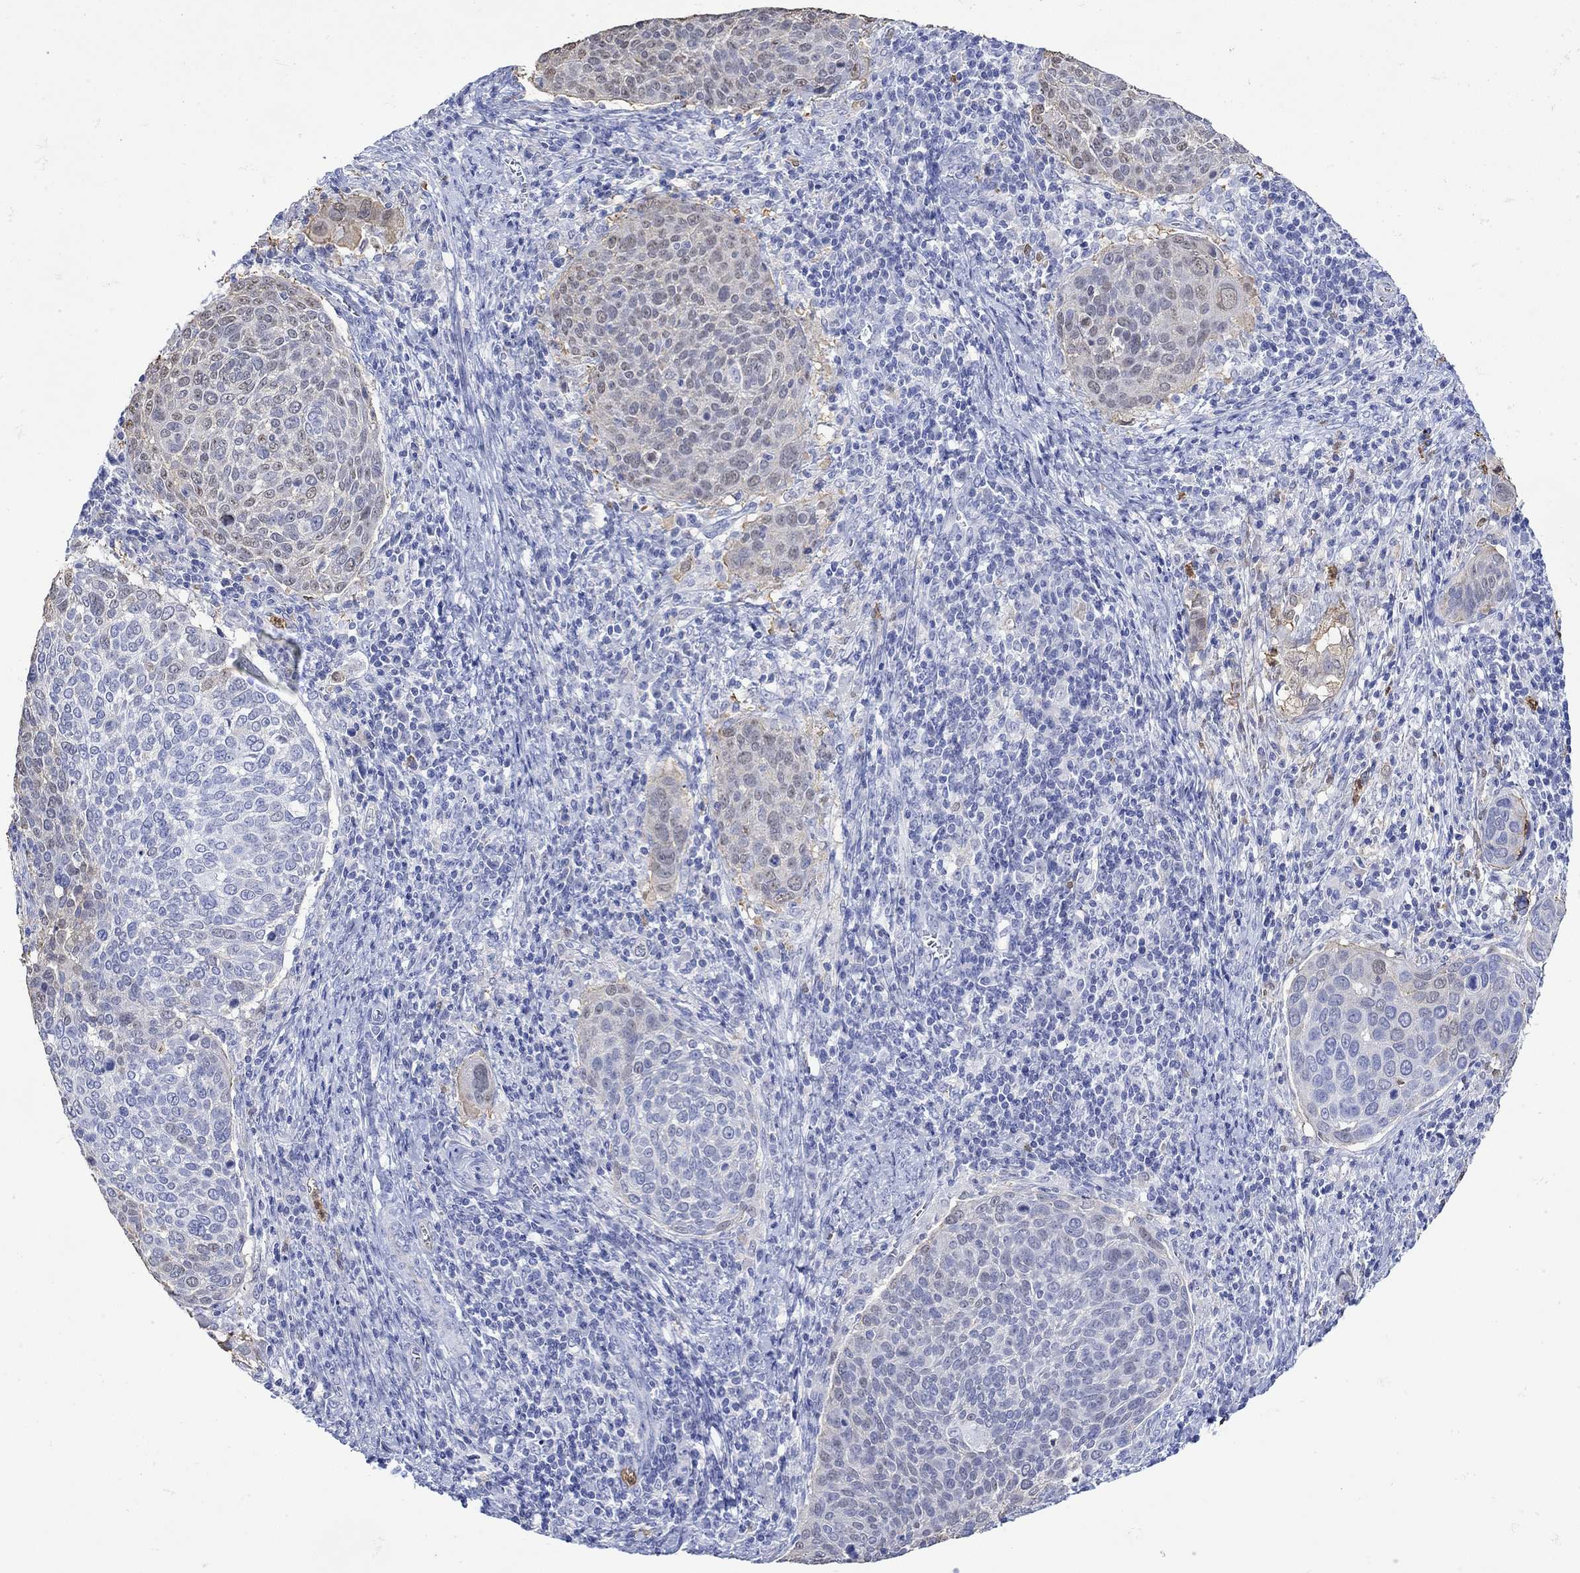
{"staining": {"intensity": "negative", "quantity": "none", "location": "none"}, "tissue": "cervical cancer", "cell_type": "Tumor cells", "image_type": "cancer", "snomed": [{"axis": "morphology", "description": "Squamous cell carcinoma, NOS"}, {"axis": "topography", "description": "Cervix"}], "caption": "Histopathology image shows no significant protein expression in tumor cells of cervical squamous cell carcinoma.", "gene": "LINGO3", "patient": {"sex": "female", "age": 39}}